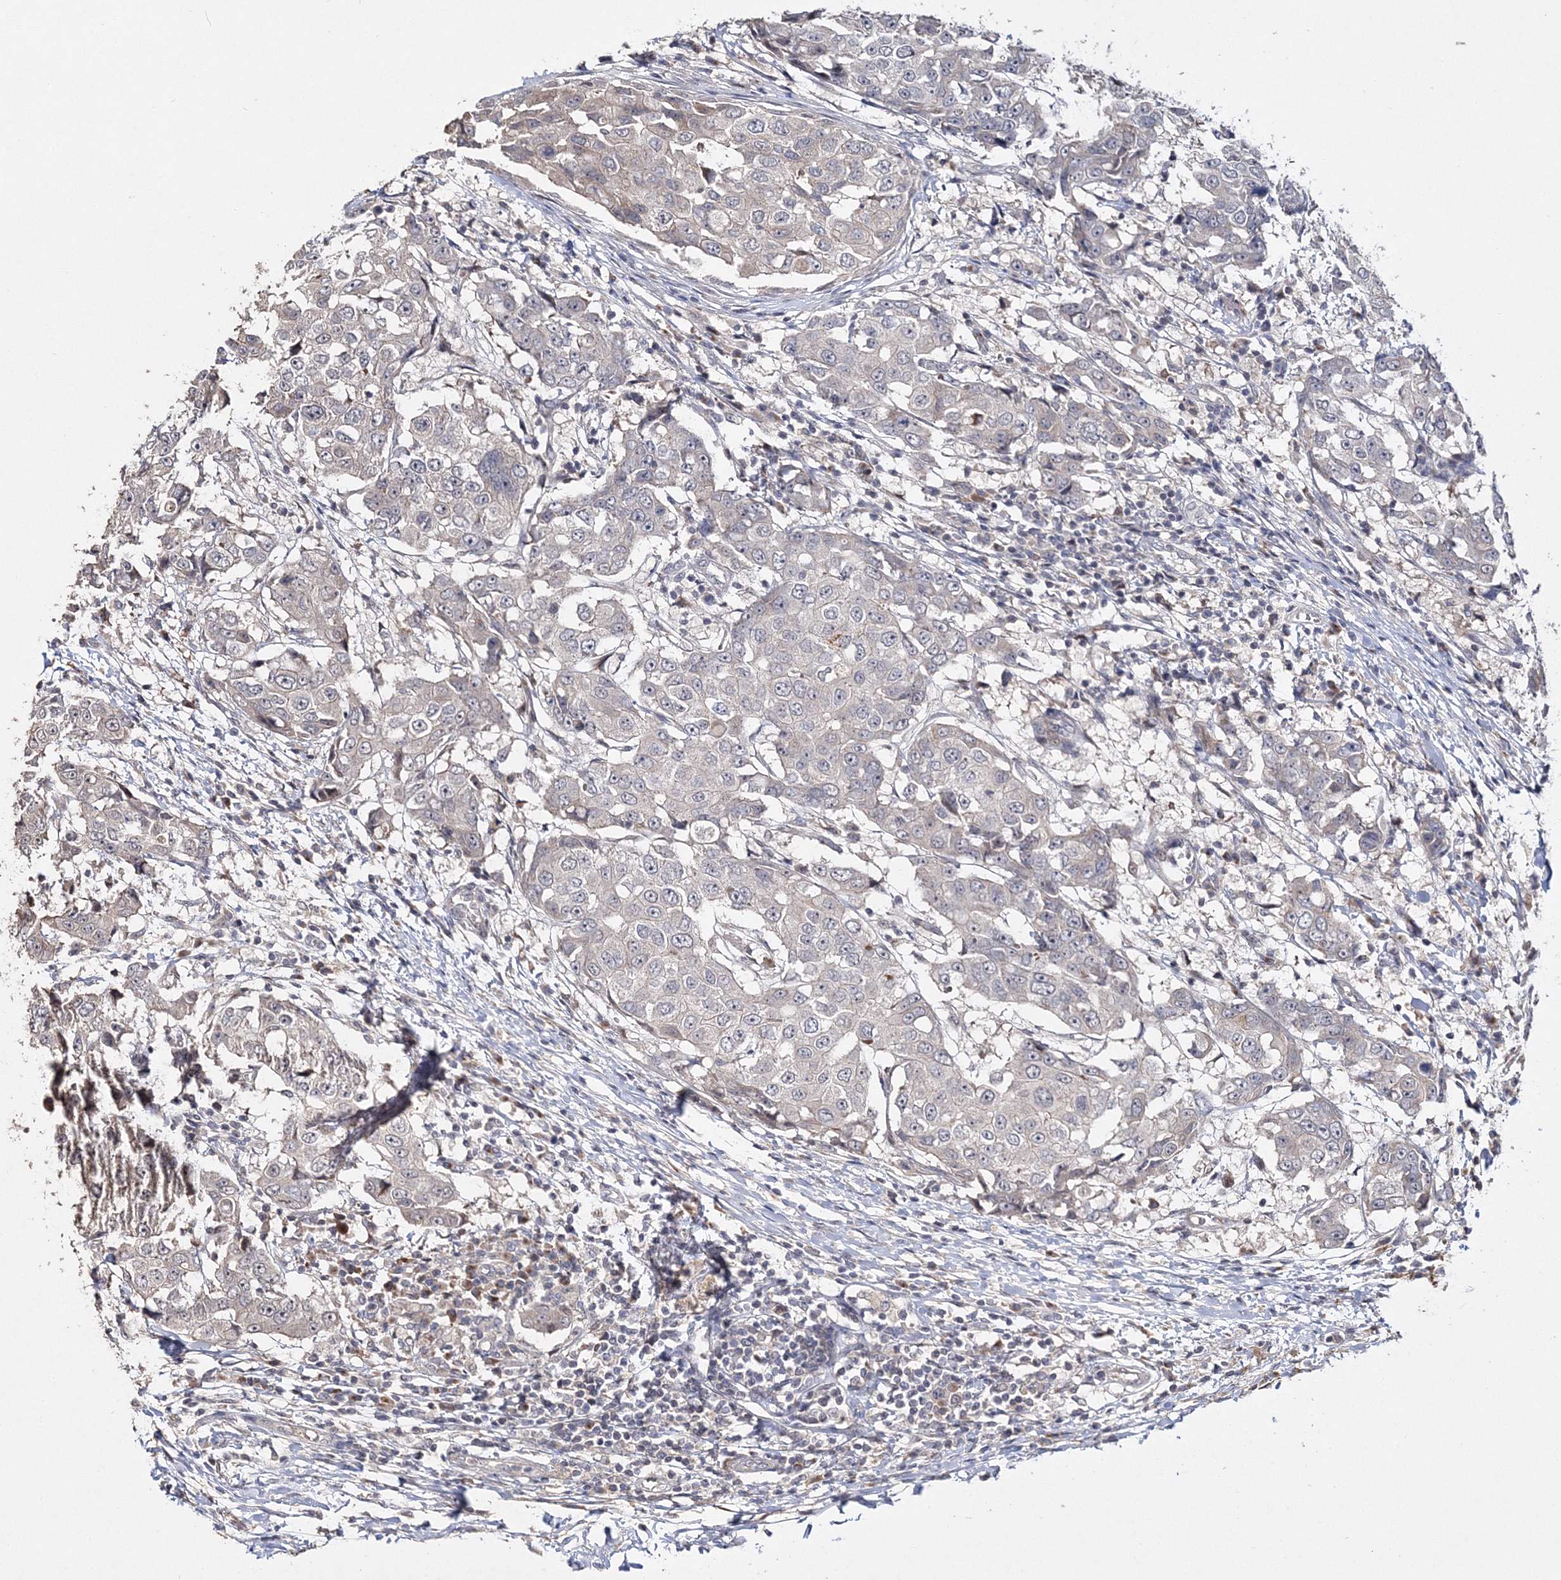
{"staining": {"intensity": "negative", "quantity": "none", "location": "none"}, "tissue": "breast cancer", "cell_type": "Tumor cells", "image_type": "cancer", "snomed": [{"axis": "morphology", "description": "Duct carcinoma"}, {"axis": "topography", "description": "Breast"}], "caption": "DAB (3,3'-diaminobenzidine) immunohistochemical staining of human breast cancer displays no significant positivity in tumor cells.", "gene": "GJB5", "patient": {"sex": "female", "age": 27}}